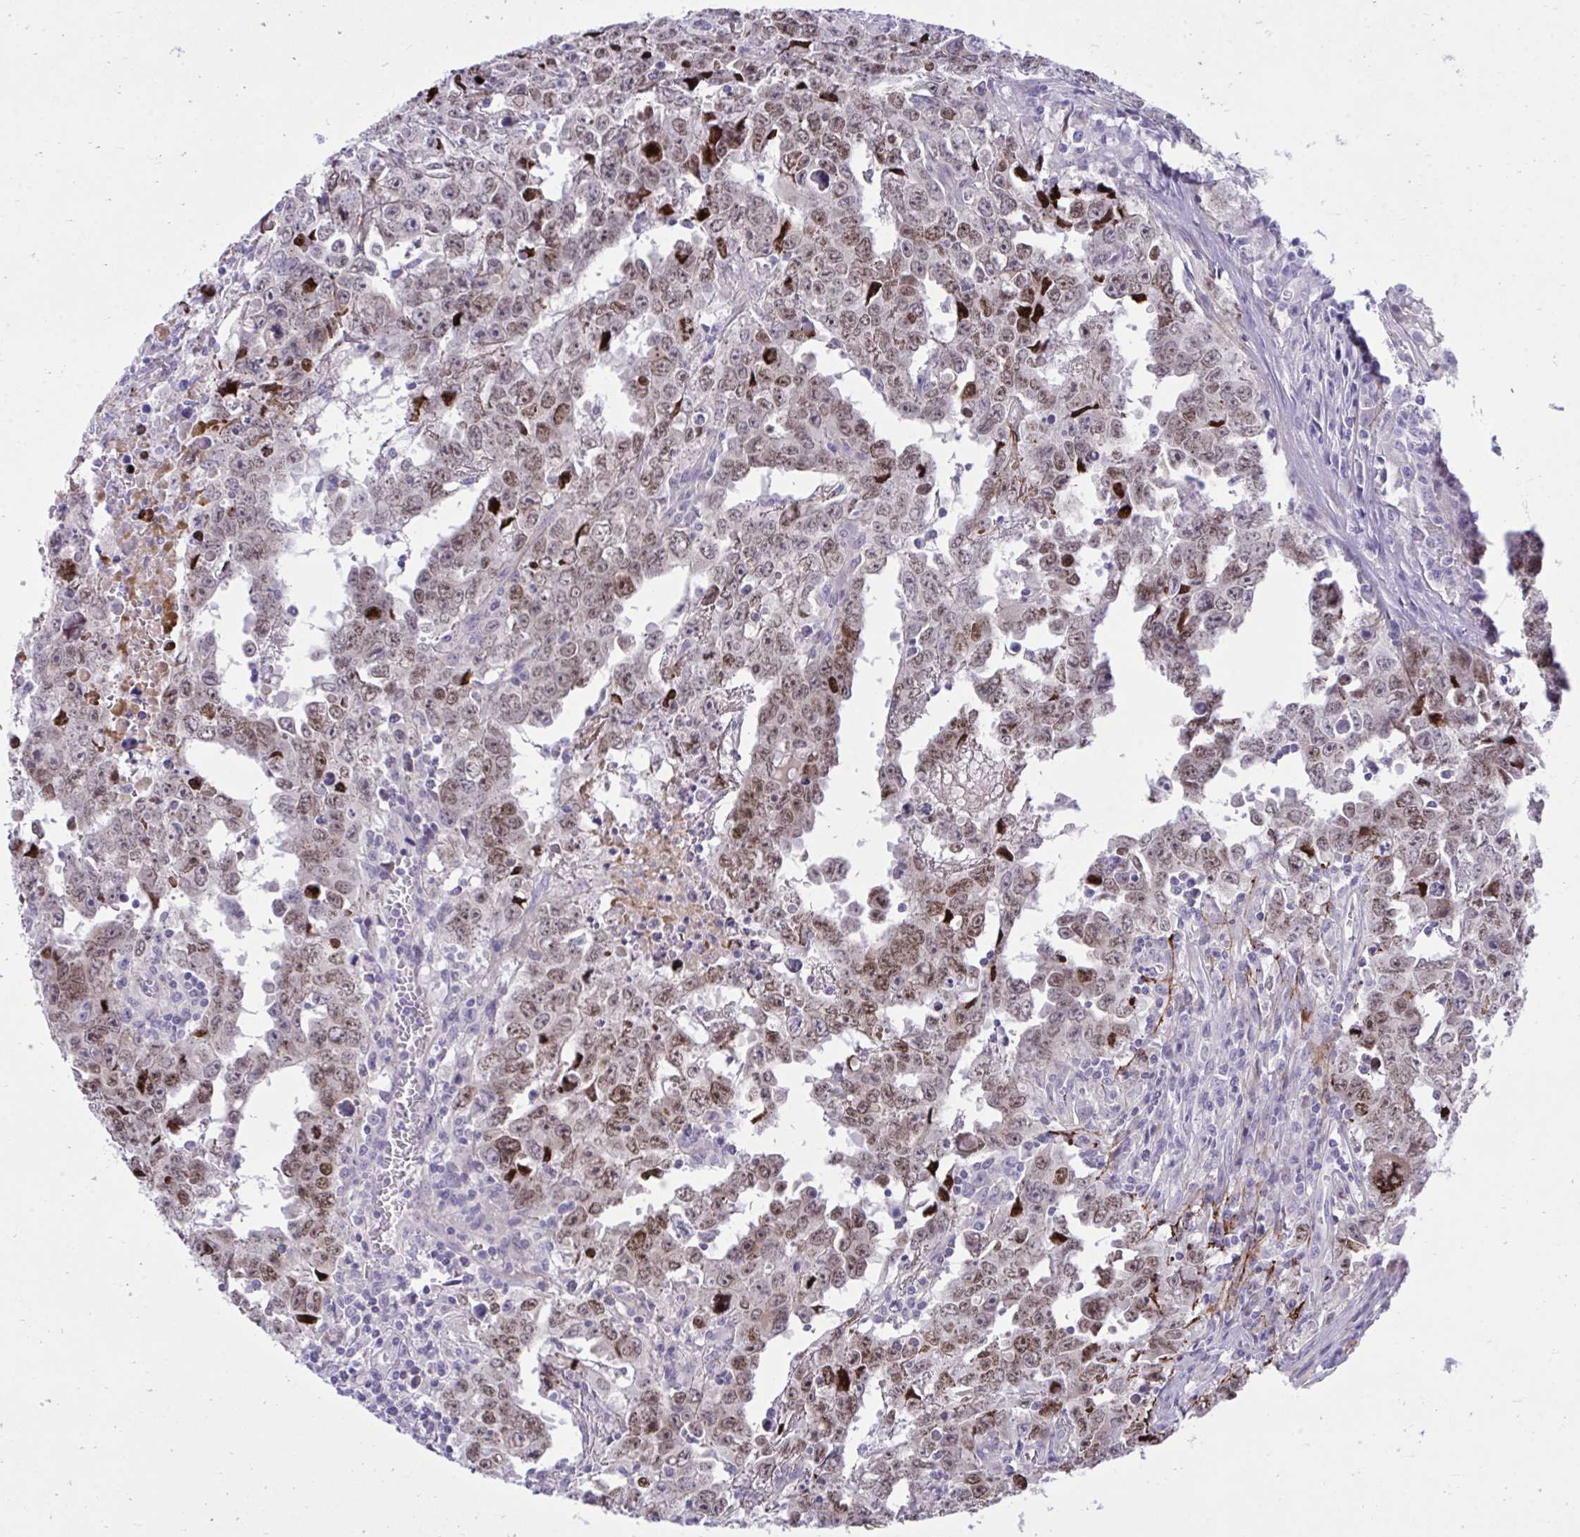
{"staining": {"intensity": "moderate", "quantity": ">75%", "location": "nuclear"}, "tissue": "testis cancer", "cell_type": "Tumor cells", "image_type": "cancer", "snomed": [{"axis": "morphology", "description": "Carcinoma, Embryonal, NOS"}, {"axis": "topography", "description": "Testis"}], "caption": "This is a micrograph of immunohistochemistry (IHC) staining of testis cancer, which shows moderate positivity in the nuclear of tumor cells.", "gene": "MED9", "patient": {"sex": "male", "age": 22}}